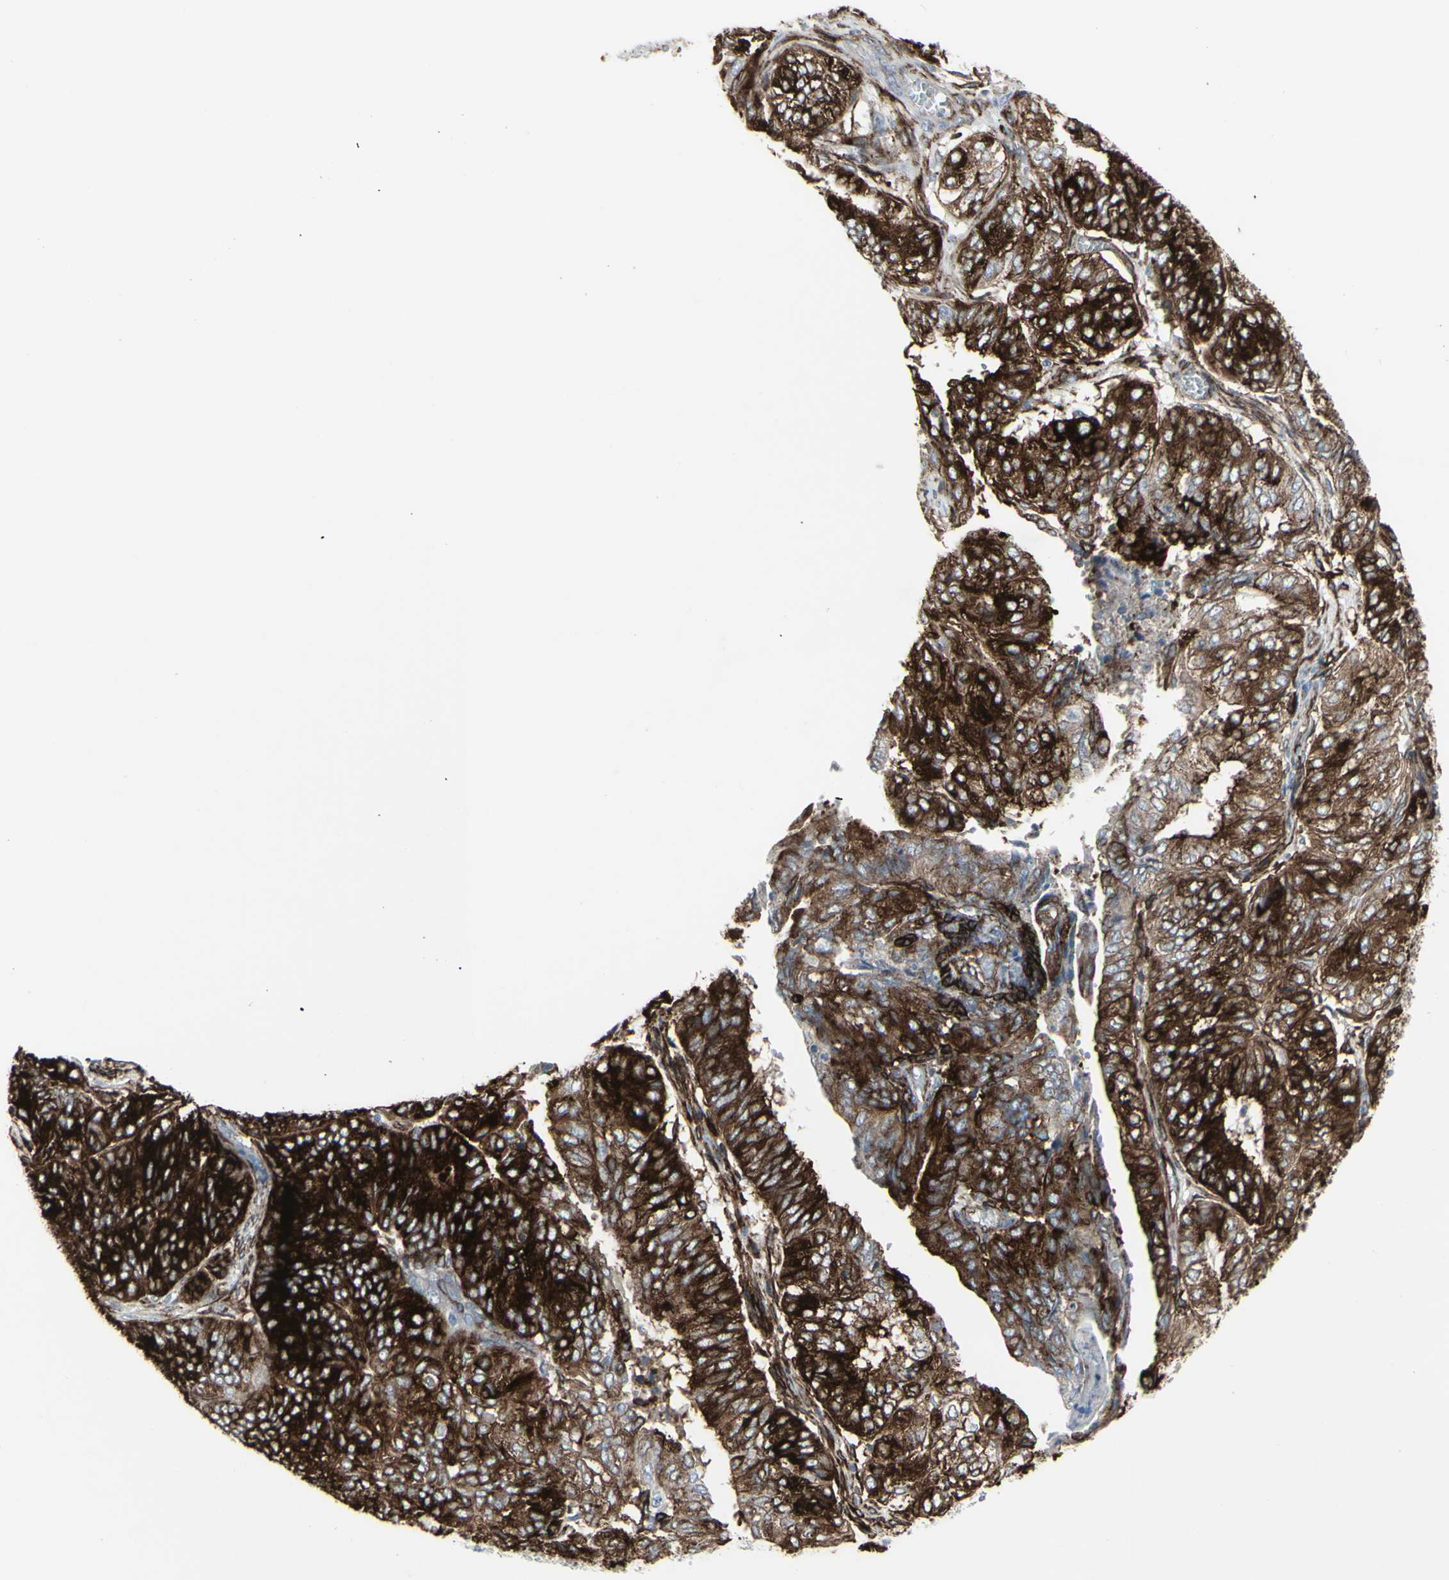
{"staining": {"intensity": "strong", "quantity": ">75%", "location": "cytoplasmic/membranous"}, "tissue": "endometrial cancer", "cell_type": "Tumor cells", "image_type": "cancer", "snomed": [{"axis": "morphology", "description": "Adenocarcinoma, NOS"}, {"axis": "topography", "description": "Uterus"}], "caption": "Immunohistochemical staining of human endometrial adenocarcinoma reveals high levels of strong cytoplasmic/membranous protein positivity in approximately >75% of tumor cells.", "gene": "GJA1", "patient": {"sex": "female", "age": 60}}